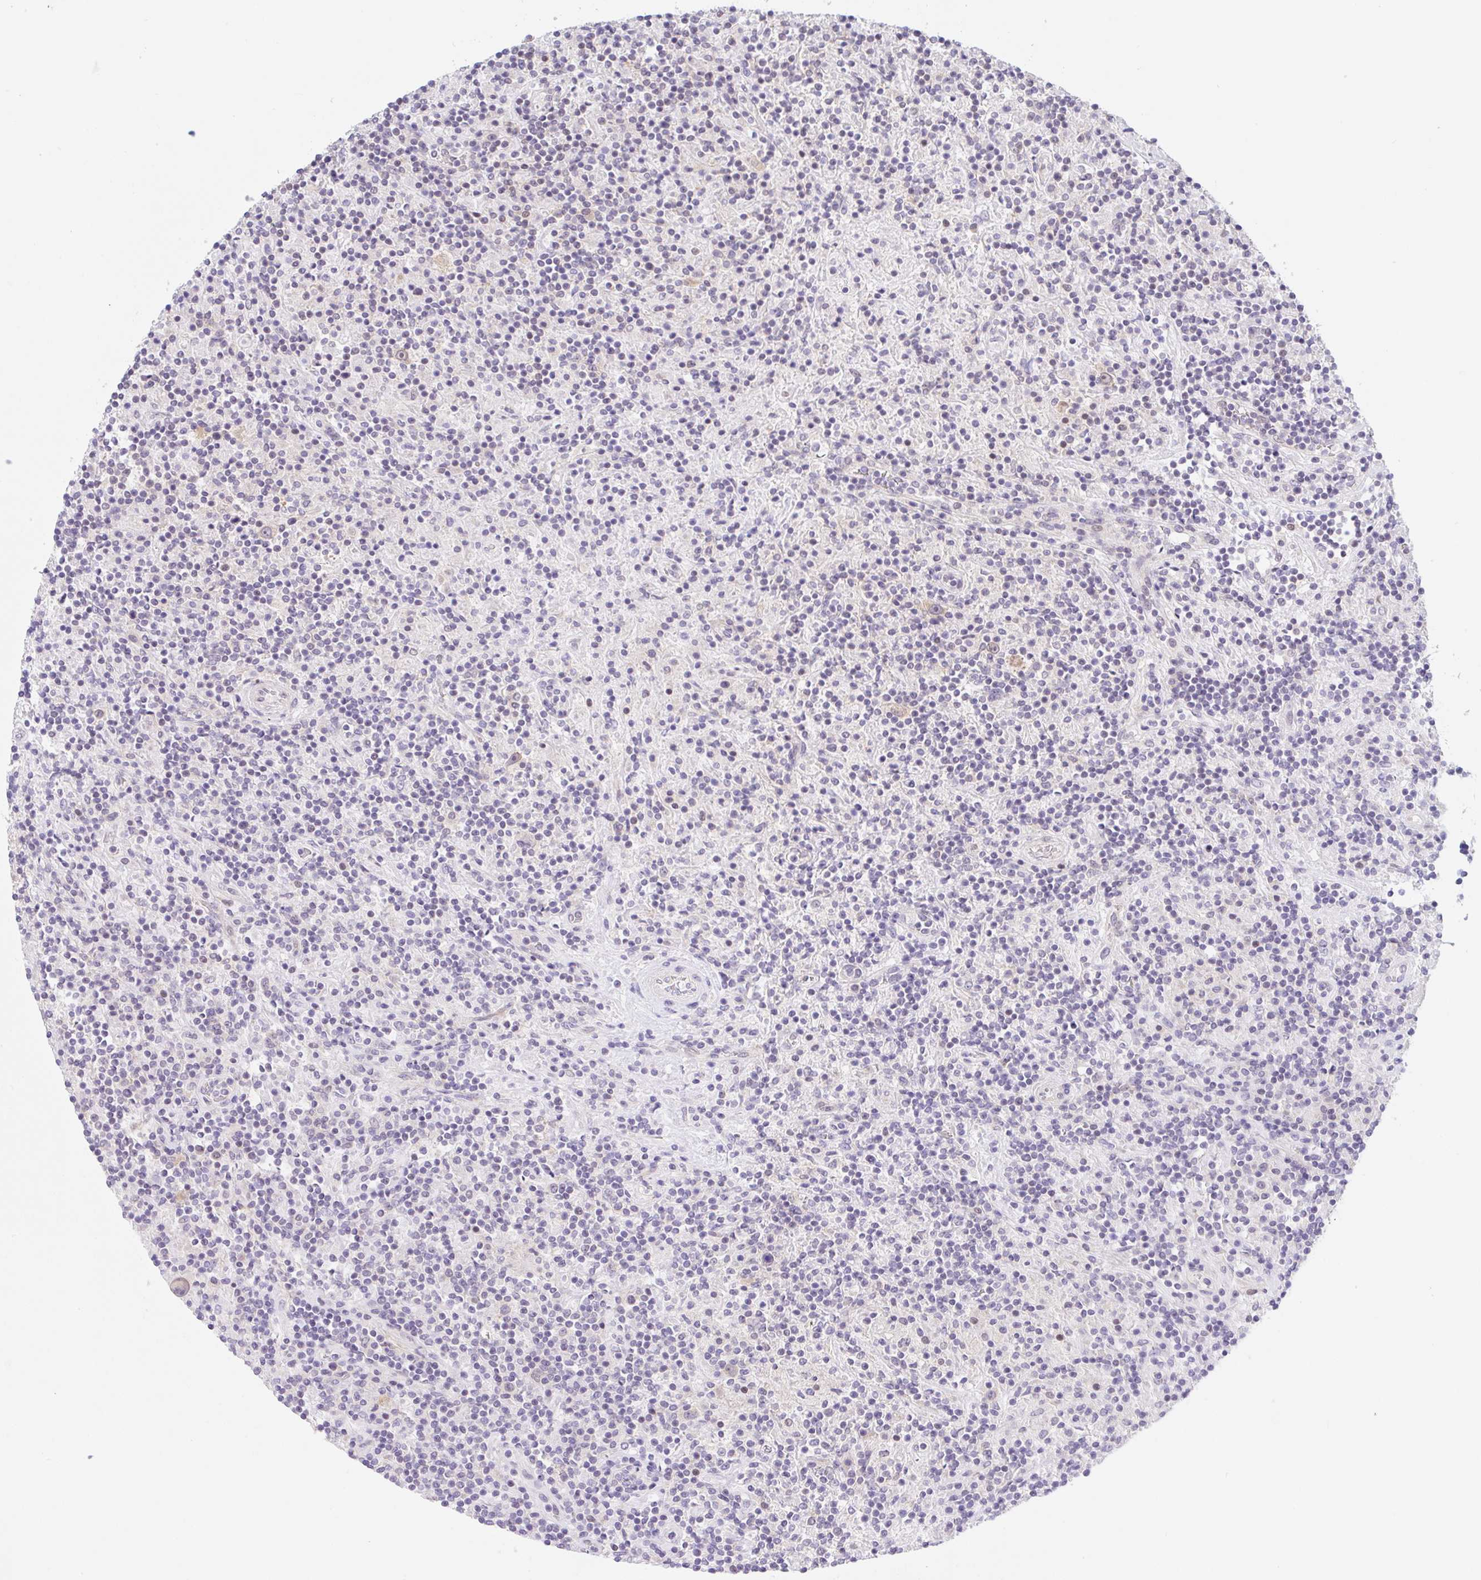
{"staining": {"intensity": "weak", "quantity": "25%-75%", "location": "cytoplasmic/membranous"}, "tissue": "lymphoma", "cell_type": "Tumor cells", "image_type": "cancer", "snomed": [{"axis": "morphology", "description": "Hodgkin's disease, NOS"}, {"axis": "topography", "description": "Lymph node"}], "caption": "A high-resolution photomicrograph shows immunohistochemistry (IHC) staining of lymphoma, which exhibits weak cytoplasmic/membranous staining in about 25%-75% of tumor cells.", "gene": "TBPL2", "patient": {"sex": "male", "age": 70}}